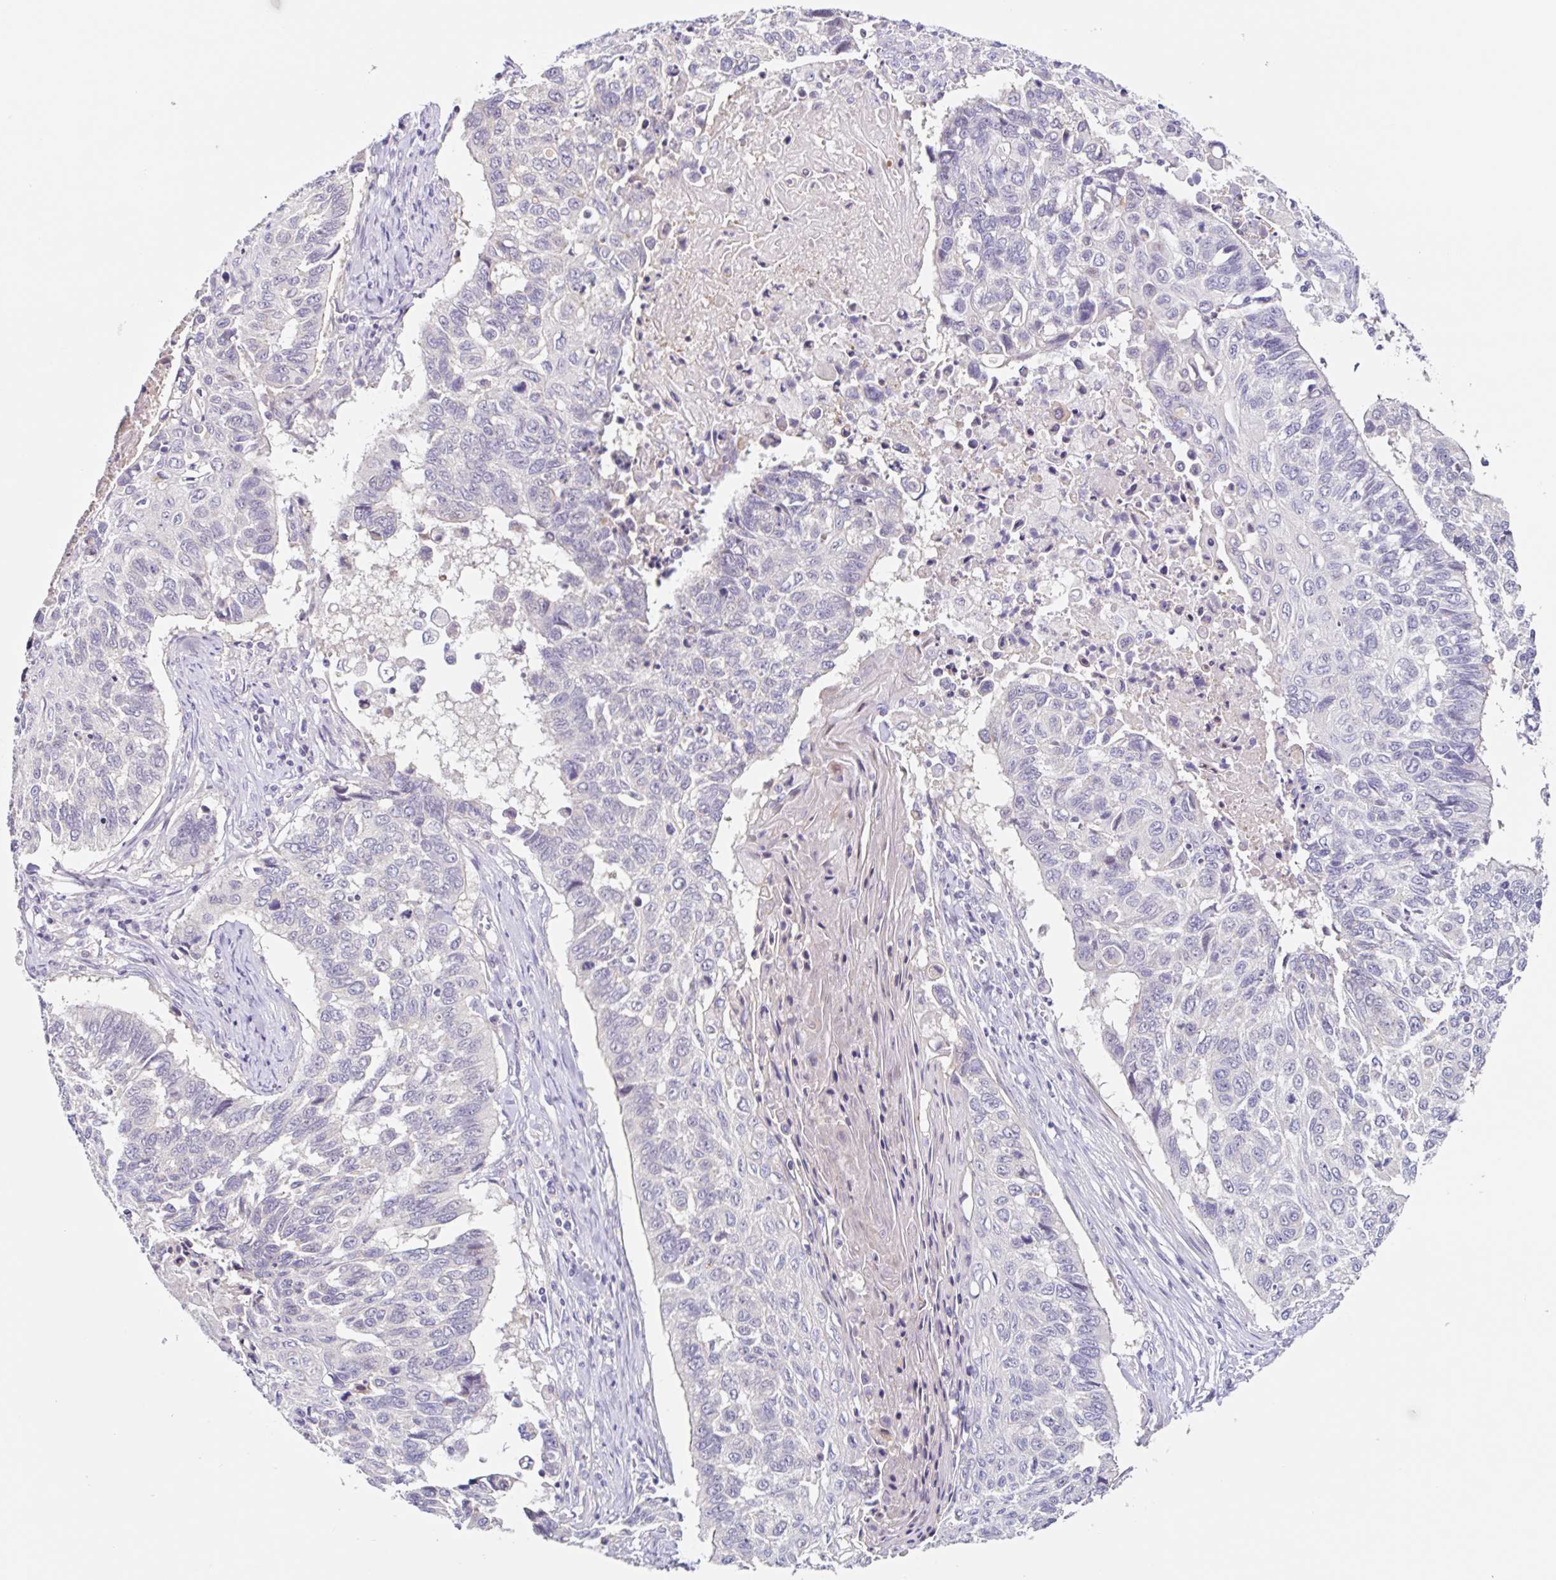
{"staining": {"intensity": "negative", "quantity": "none", "location": "none"}, "tissue": "lung cancer", "cell_type": "Tumor cells", "image_type": "cancer", "snomed": [{"axis": "morphology", "description": "Squamous cell carcinoma, NOS"}, {"axis": "topography", "description": "Lung"}], "caption": "Immunohistochemical staining of human lung cancer (squamous cell carcinoma) shows no significant staining in tumor cells.", "gene": "DCAF17", "patient": {"sex": "male", "age": 62}}